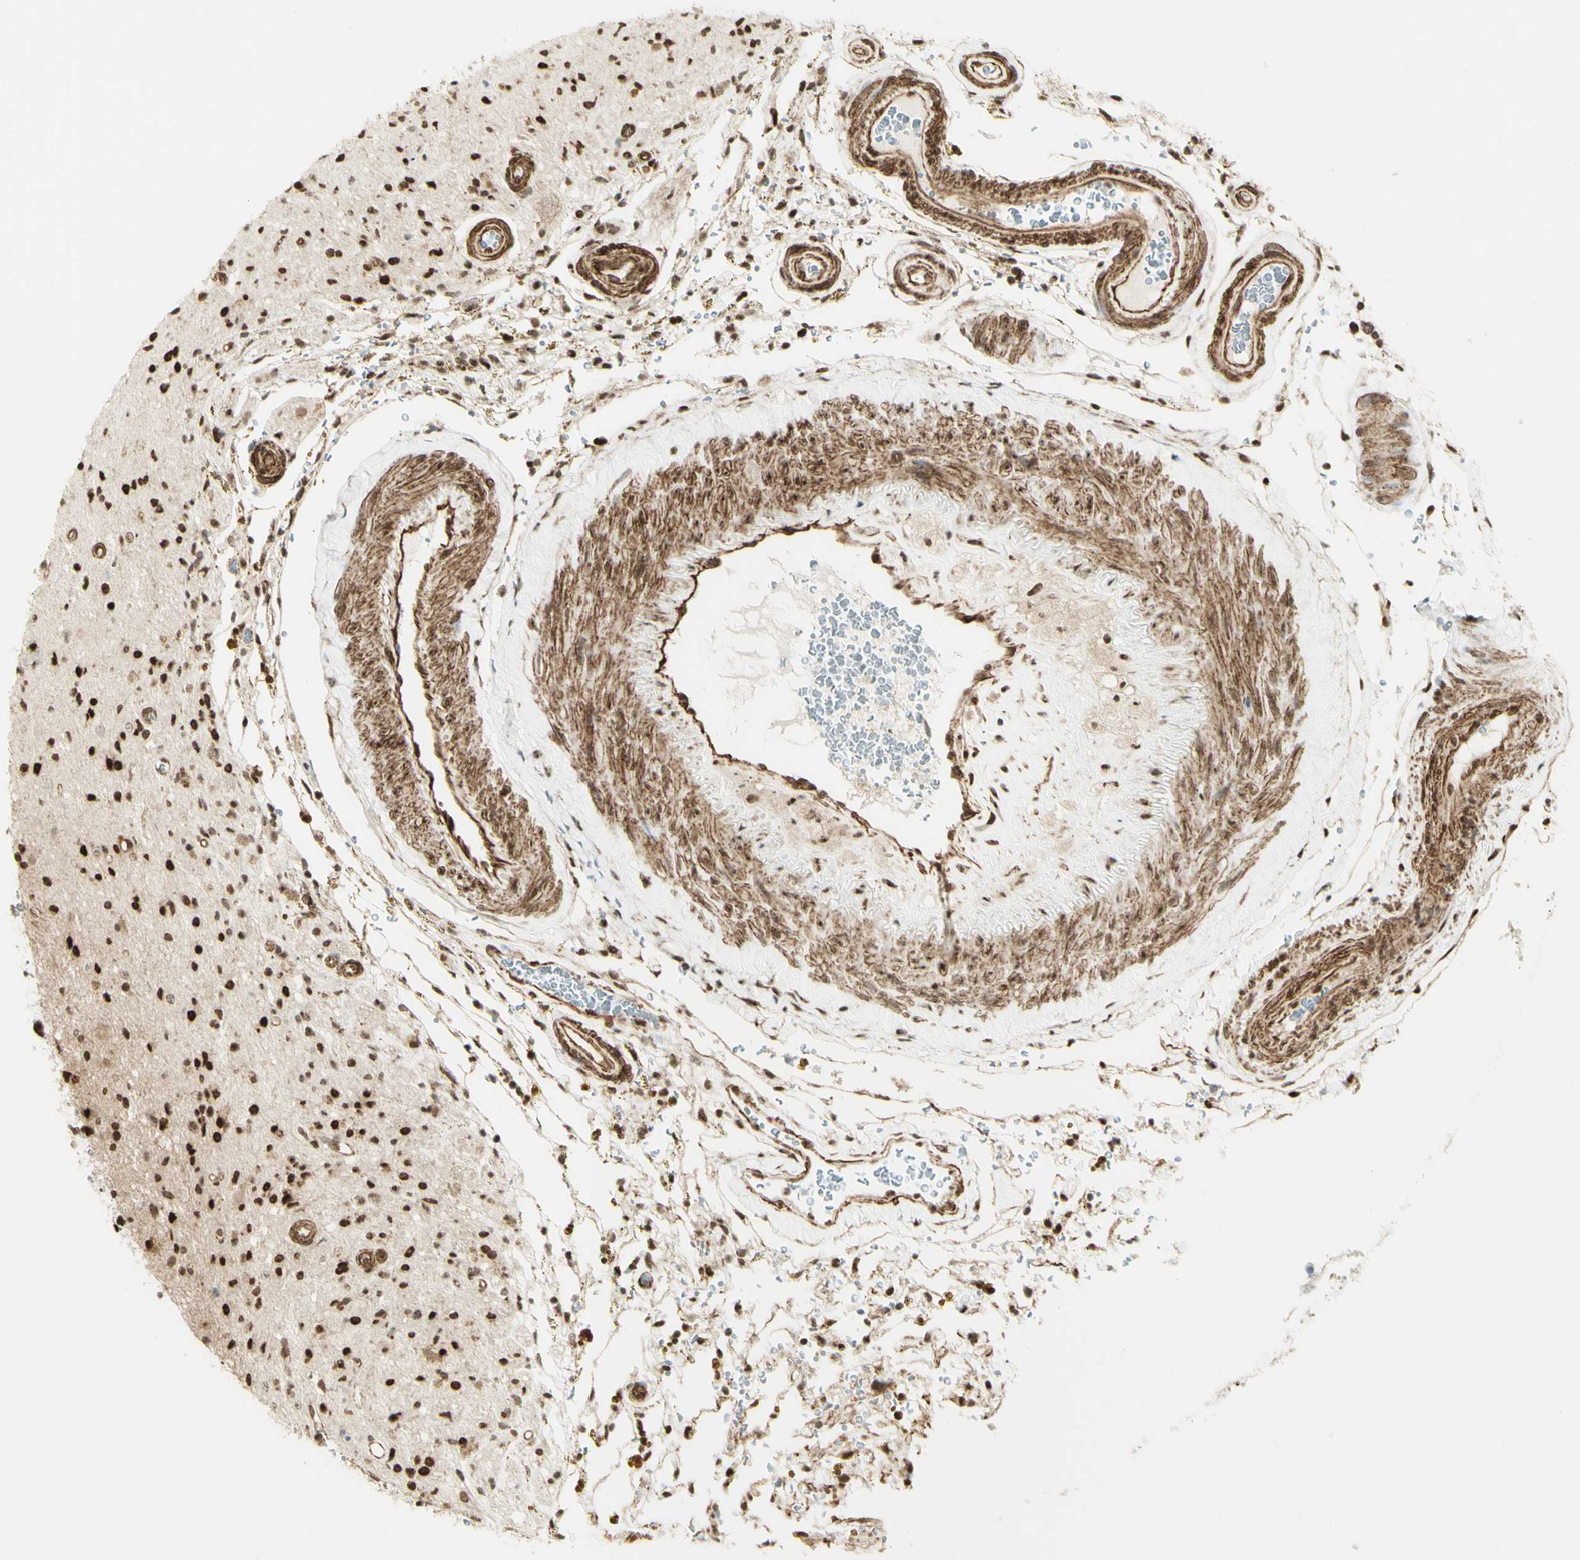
{"staining": {"intensity": "strong", "quantity": ">75%", "location": "nuclear"}, "tissue": "glioma", "cell_type": "Tumor cells", "image_type": "cancer", "snomed": [{"axis": "morphology", "description": "Glioma, malignant, High grade"}, {"axis": "topography", "description": "Brain"}], "caption": "A micrograph of malignant glioma (high-grade) stained for a protein shows strong nuclear brown staining in tumor cells. The staining was performed using DAB (3,3'-diaminobenzidine) to visualize the protein expression in brown, while the nuclei were stained in blue with hematoxylin (Magnification: 20x).", "gene": "ZMYM6", "patient": {"sex": "male", "age": 33}}